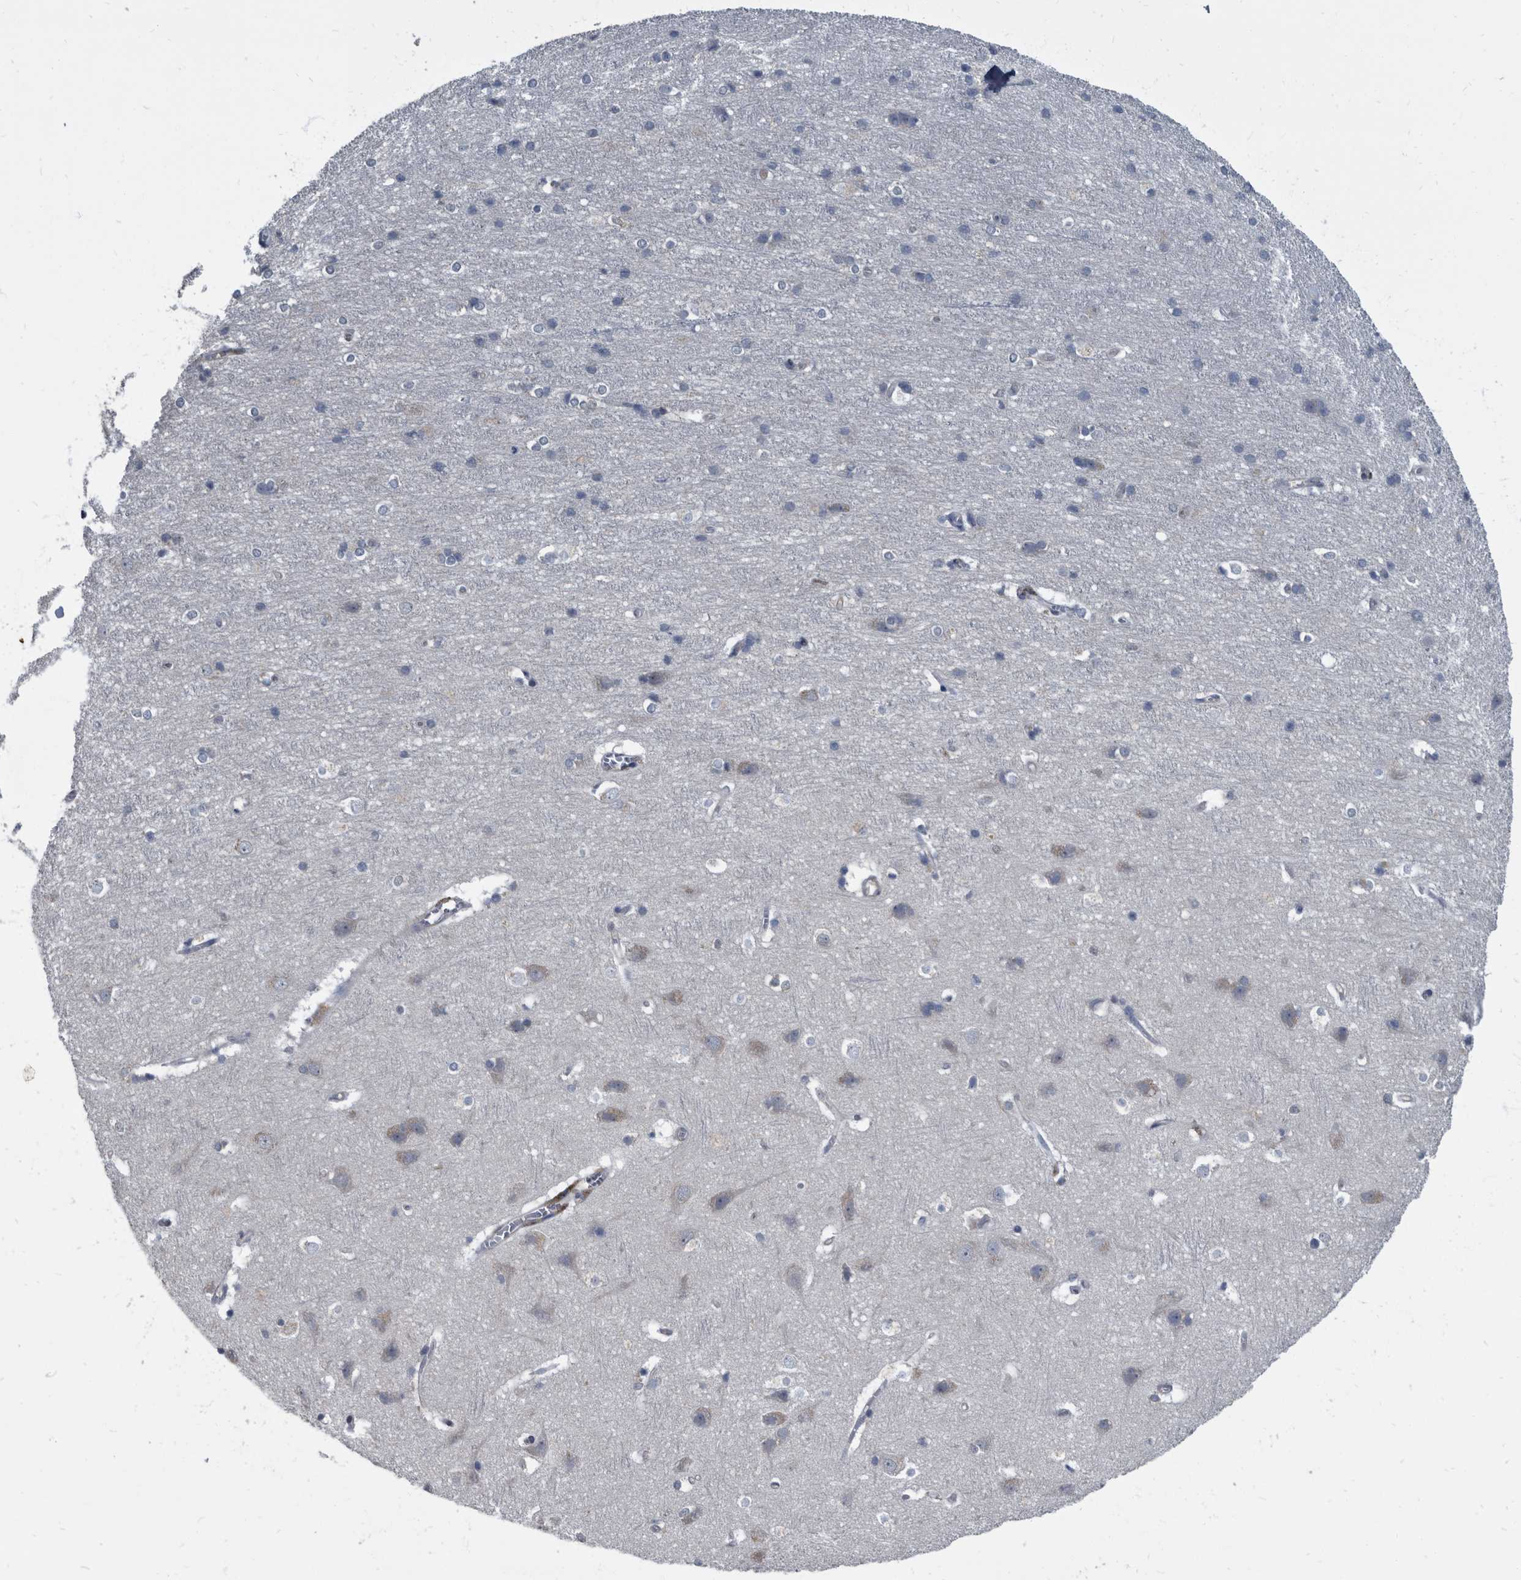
{"staining": {"intensity": "weak", "quantity": "<25%", "location": "cytoplasmic/membranous"}, "tissue": "cerebral cortex", "cell_type": "Endothelial cells", "image_type": "normal", "snomed": [{"axis": "morphology", "description": "Normal tissue, NOS"}, {"axis": "topography", "description": "Cerebral cortex"}], "caption": "An immunohistochemistry histopathology image of unremarkable cerebral cortex is shown. There is no staining in endothelial cells of cerebral cortex. The staining is performed using DAB brown chromogen with nuclei counter-stained in using hematoxylin.", "gene": "CDV3", "patient": {"sex": "male", "age": 54}}